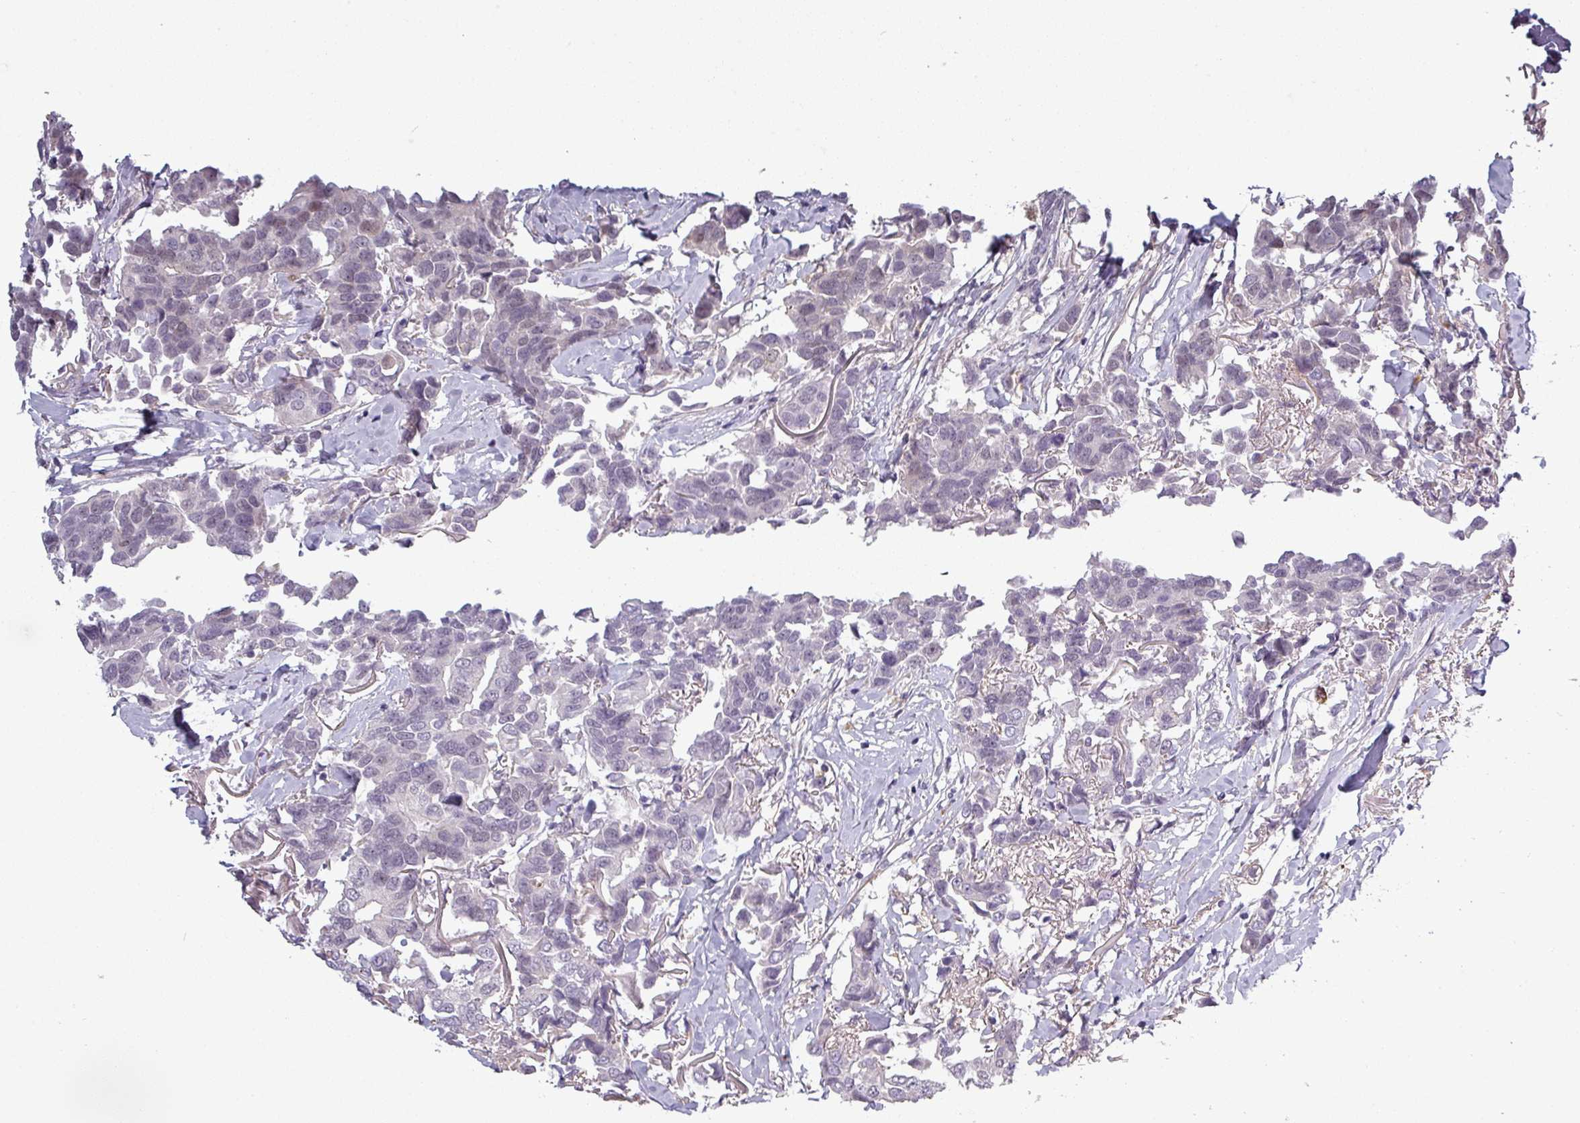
{"staining": {"intensity": "negative", "quantity": "none", "location": "none"}, "tissue": "breast cancer", "cell_type": "Tumor cells", "image_type": "cancer", "snomed": [{"axis": "morphology", "description": "Duct carcinoma"}, {"axis": "topography", "description": "Breast"}], "caption": "This micrograph is of breast infiltrating ductal carcinoma stained with IHC to label a protein in brown with the nuclei are counter-stained blue. There is no expression in tumor cells.", "gene": "C2orf16", "patient": {"sex": "female", "age": 80}}